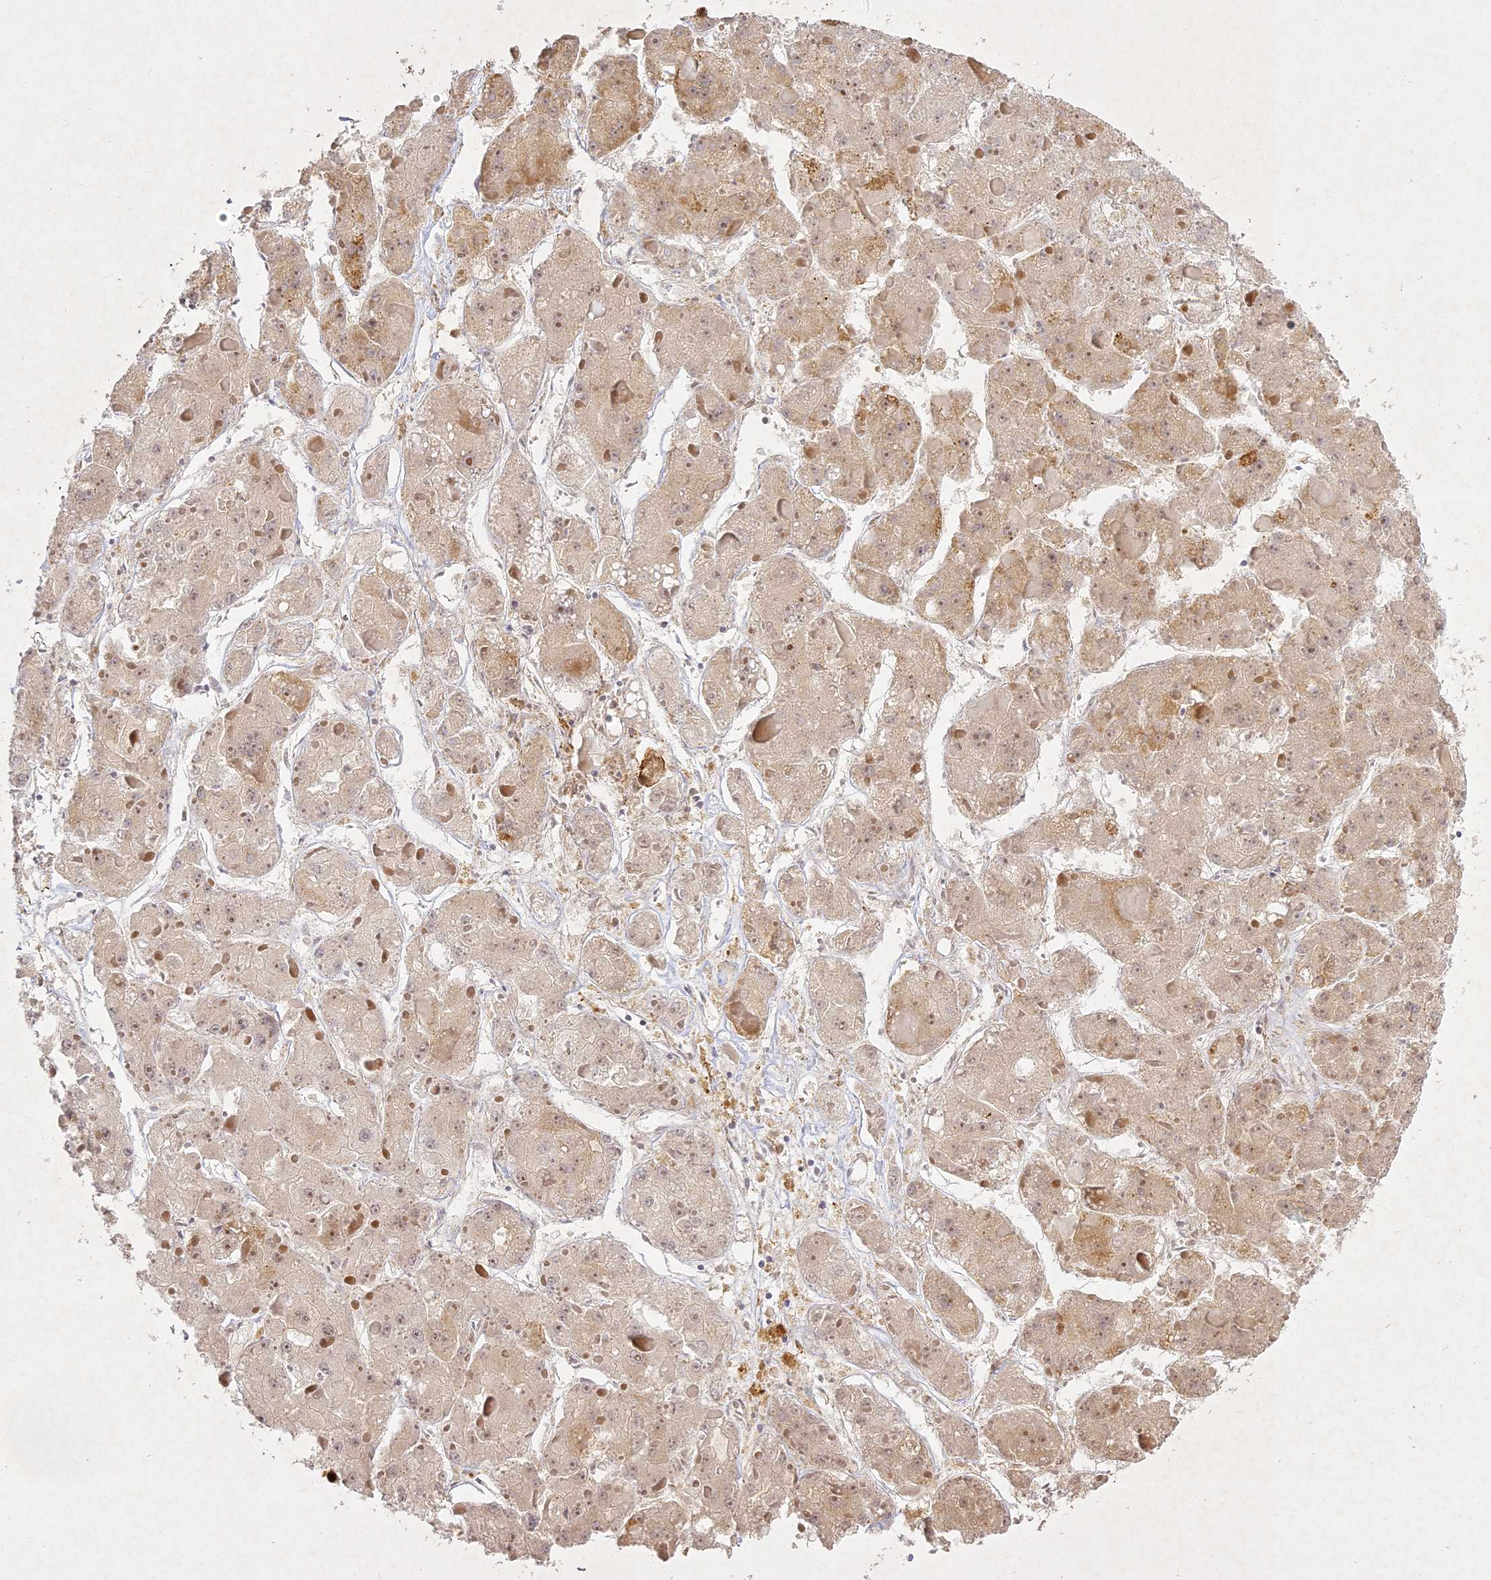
{"staining": {"intensity": "weak", "quantity": ">75%", "location": "cytoplasmic/membranous,nuclear"}, "tissue": "liver cancer", "cell_type": "Tumor cells", "image_type": "cancer", "snomed": [{"axis": "morphology", "description": "Carcinoma, Hepatocellular, NOS"}, {"axis": "topography", "description": "Liver"}], "caption": "Brown immunohistochemical staining in human hepatocellular carcinoma (liver) displays weak cytoplasmic/membranous and nuclear expression in approximately >75% of tumor cells.", "gene": "SLC30A5", "patient": {"sex": "female", "age": 73}}